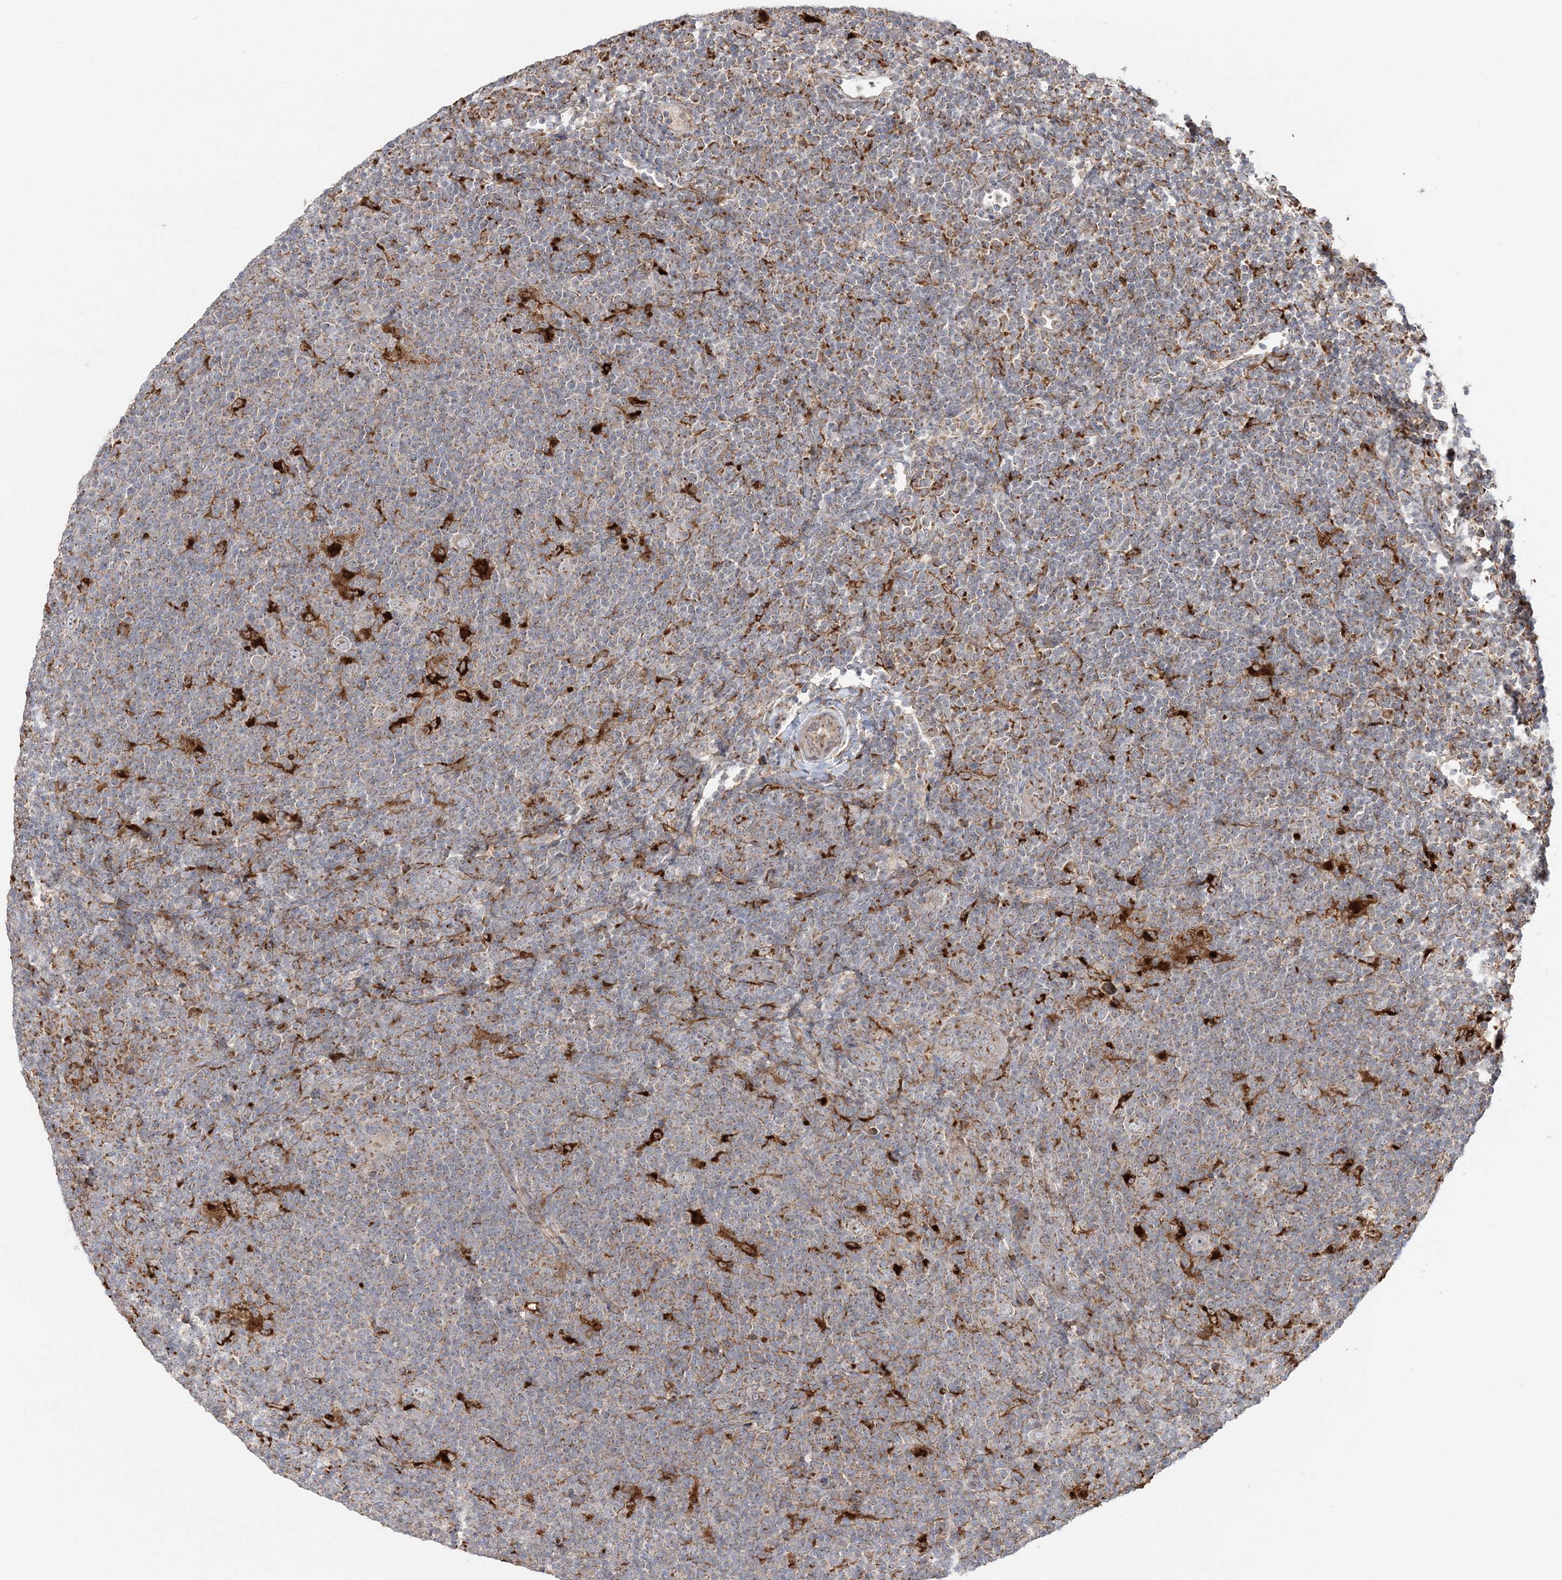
{"staining": {"intensity": "moderate", "quantity": "<25%", "location": "cytoplasmic/membranous"}, "tissue": "lymphoma", "cell_type": "Tumor cells", "image_type": "cancer", "snomed": [{"axis": "morphology", "description": "Hodgkin's disease, NOS"}, {"axis": "topography", "description": "Lymph node"}], "caption": "A micrograph of human lymphoma stained for a protein displays moderate cytoplasmic/membranous brown staining in tumor cells. Using DAB (3,3'-diaminobenzidine) (brown) and hematoxylin (blue) stains, captured at high magnification using brightfield microscopy.", "gene": "ABCC3", "patient": {"sex": "female", "age": 57}}